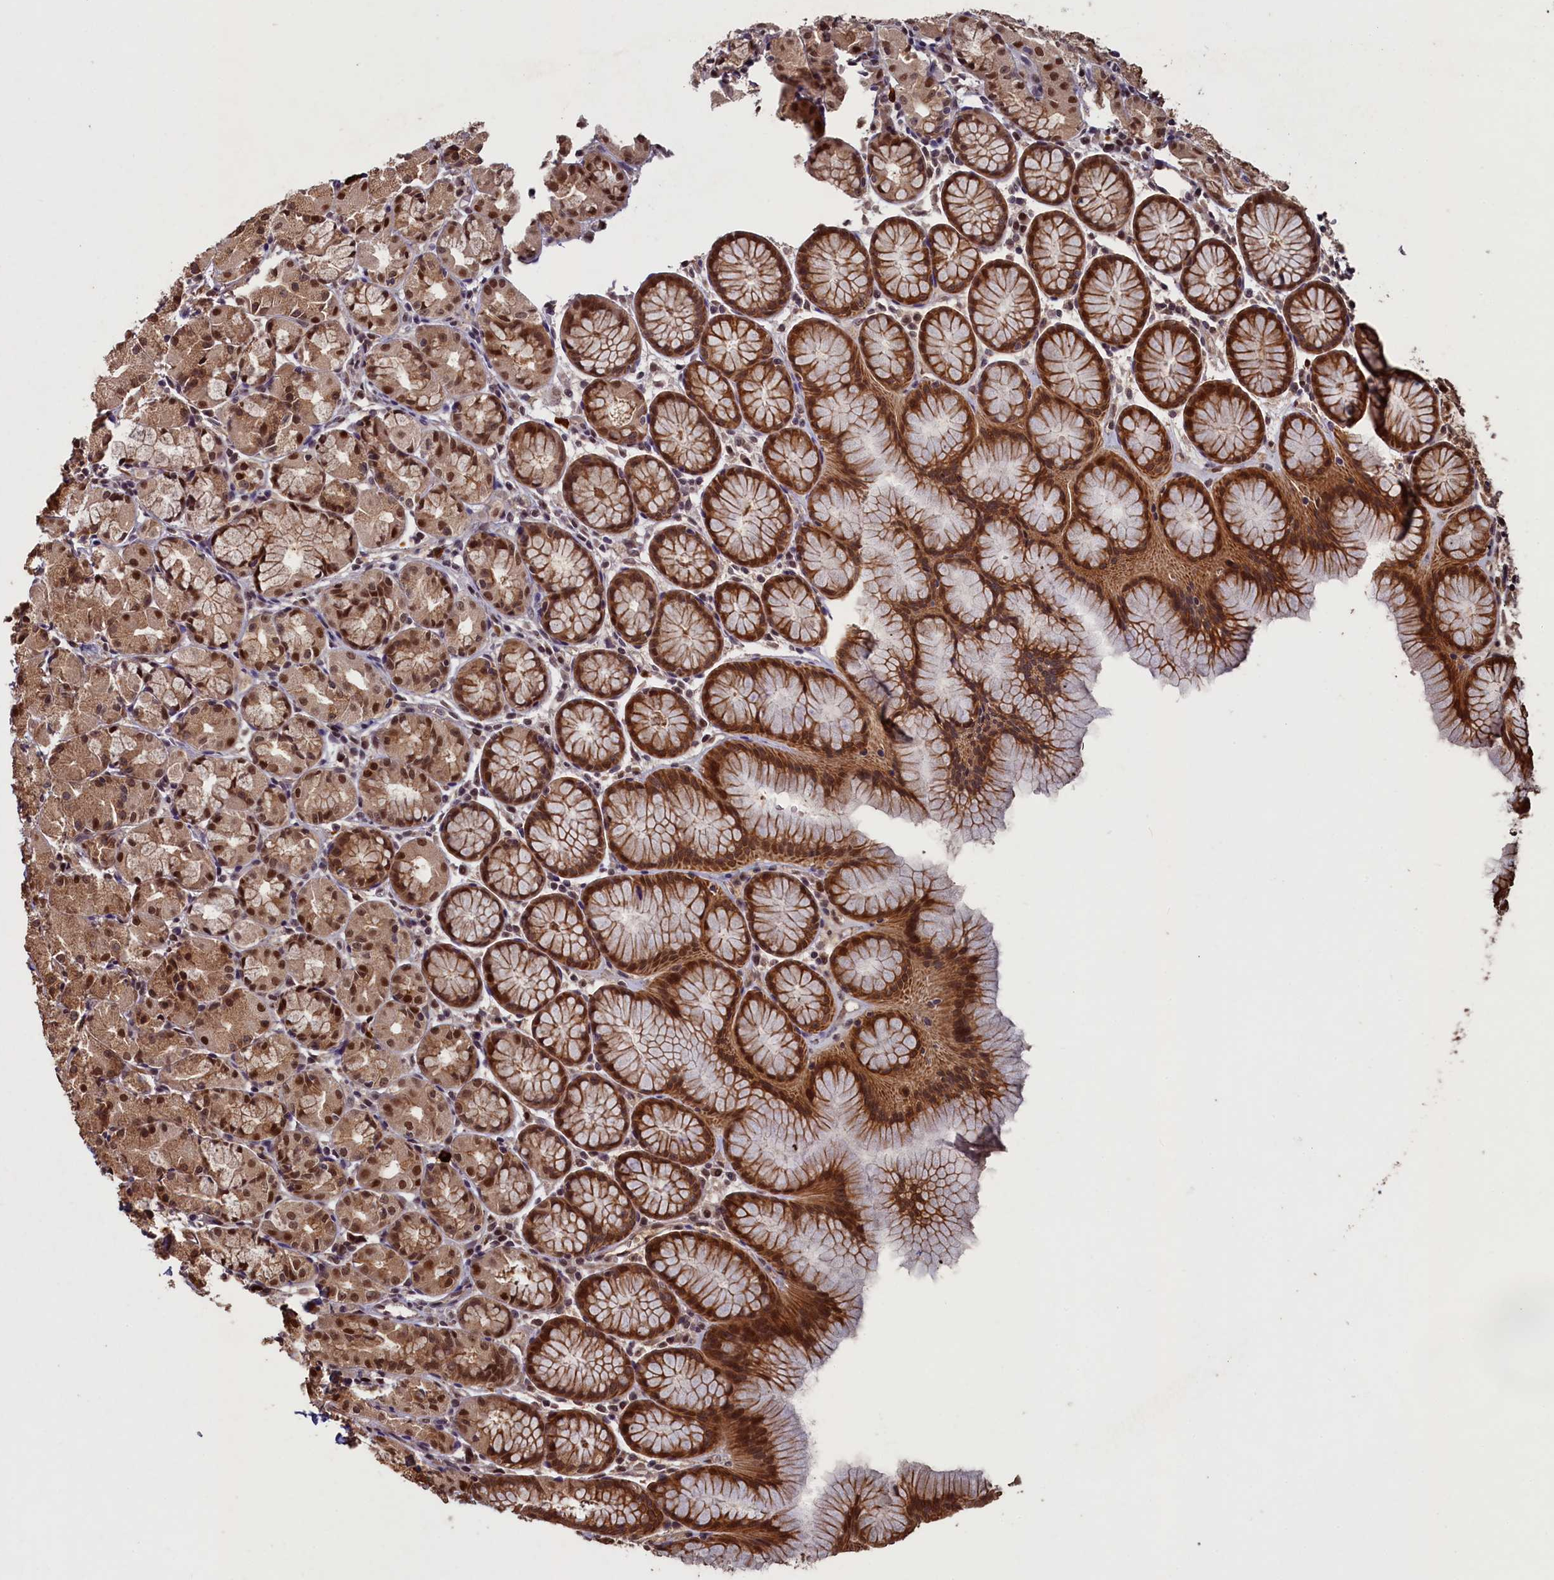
{"staining": {"intensity": "strong", "quantity": ">75%", "location": "cytoplasmic/membranous,nuclear"}, "tissue": "stomach", "cell_type": "Glandular cells", "image_type": "normal", "snomed": [{"axis": "morphology", "description": "Normal tissue, NOS"}, {"axis": "topography", "description": "Stomach, upper"}], "caption": "An IHC image of normal tissue is shown. Protein staining in brown highlights strong cytoplasmic/membranous,nuclear positivity in stomach within glandular cells. (IHC, brightfield microscopy, high magnification).", "gene": "NAE1", "patient": {"sex": "male", "age": 47}}